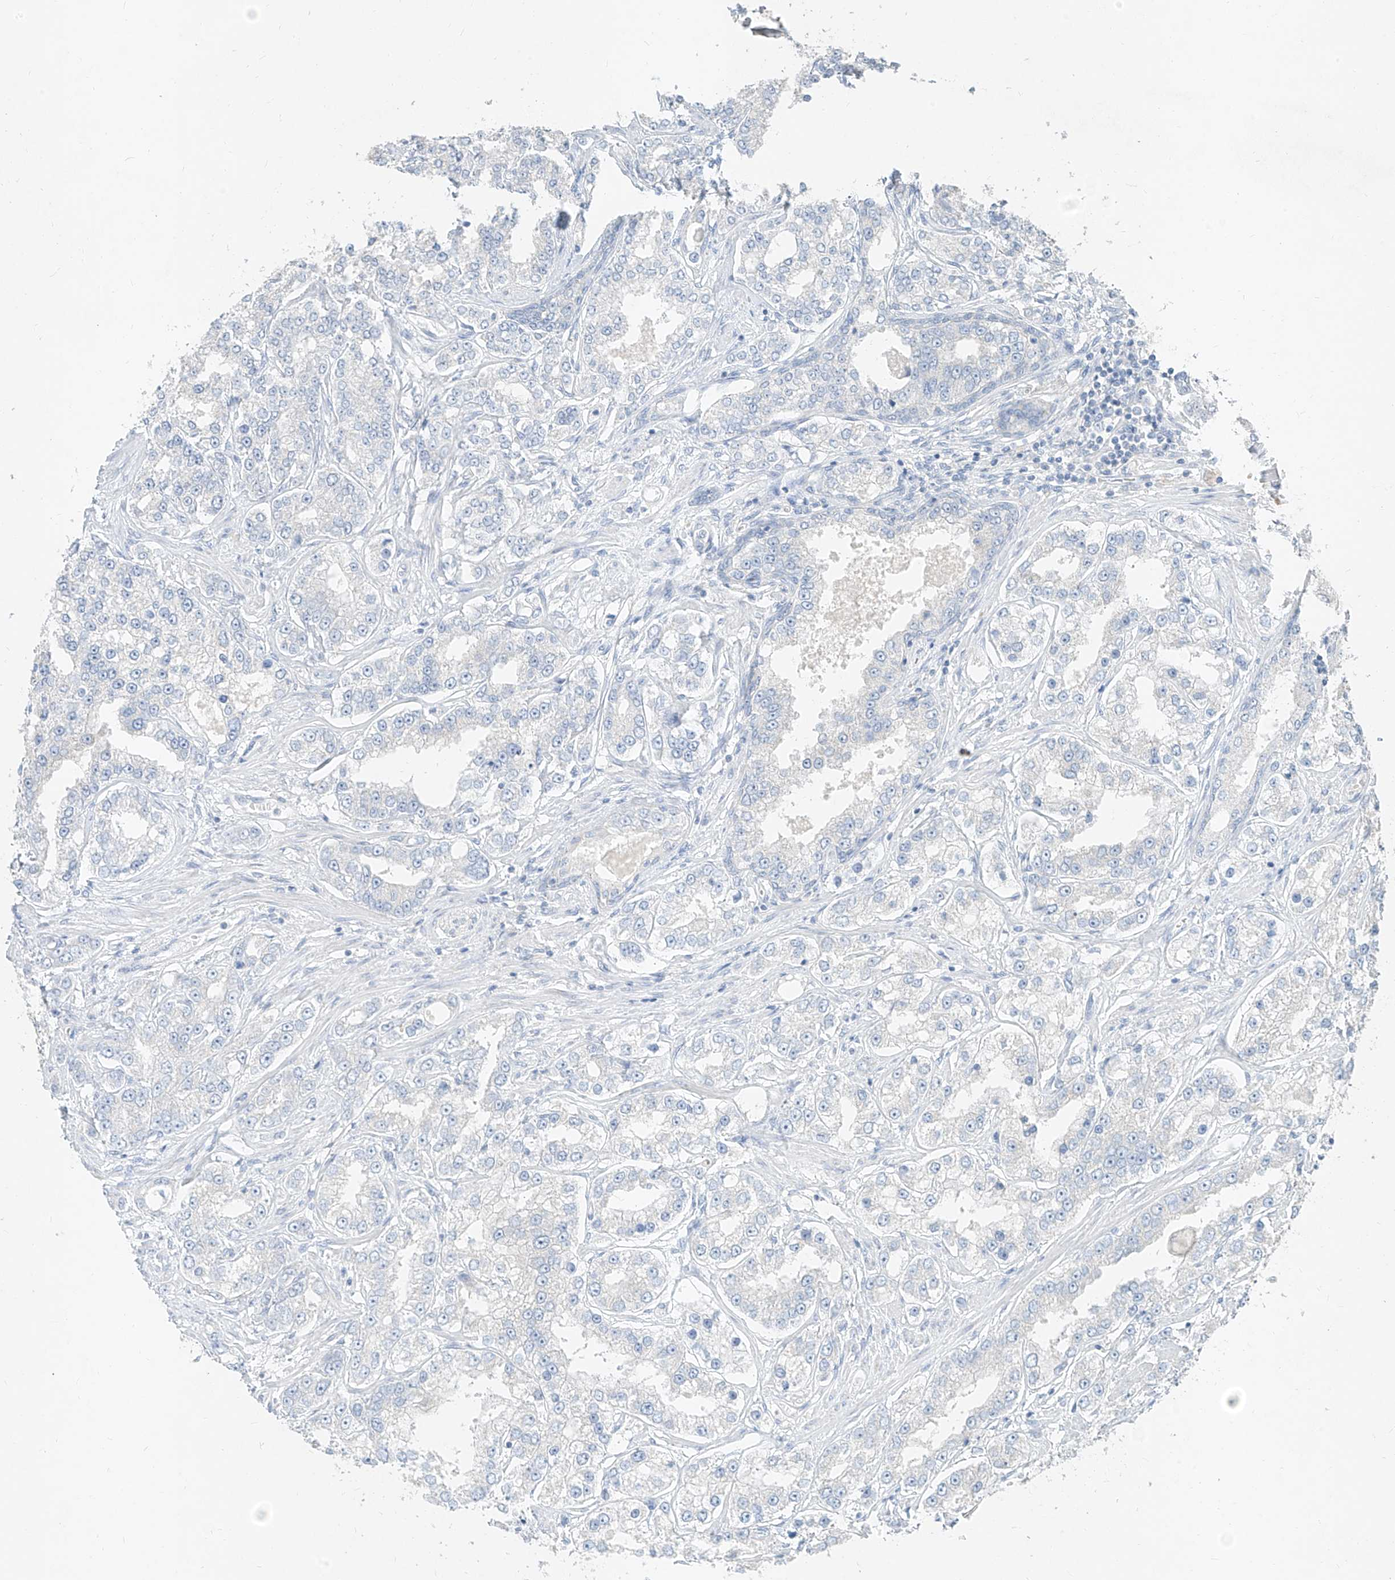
{"staining": {"intensity": "negative", "quantity": "none", "location": "none"}, "tissue": "prostate cancer", "cell_type": "Tumor cells", "image_type": "cancer", "snomed": [{"axis": "morphology", "description": "Normal tissue, NOS"}, {"axis": "morphology", "description": "Adenocarcinoma, High grade"}, {"axis": "topography", "description": "Prostate"}], "caption": "Immunohistochemical staining of adenocarcinoma (high-grade) (prostate) displays no significant expression in tumor cells.", "gene": "ZZEF1", "patient": {"sex": "male", "age": 83}}